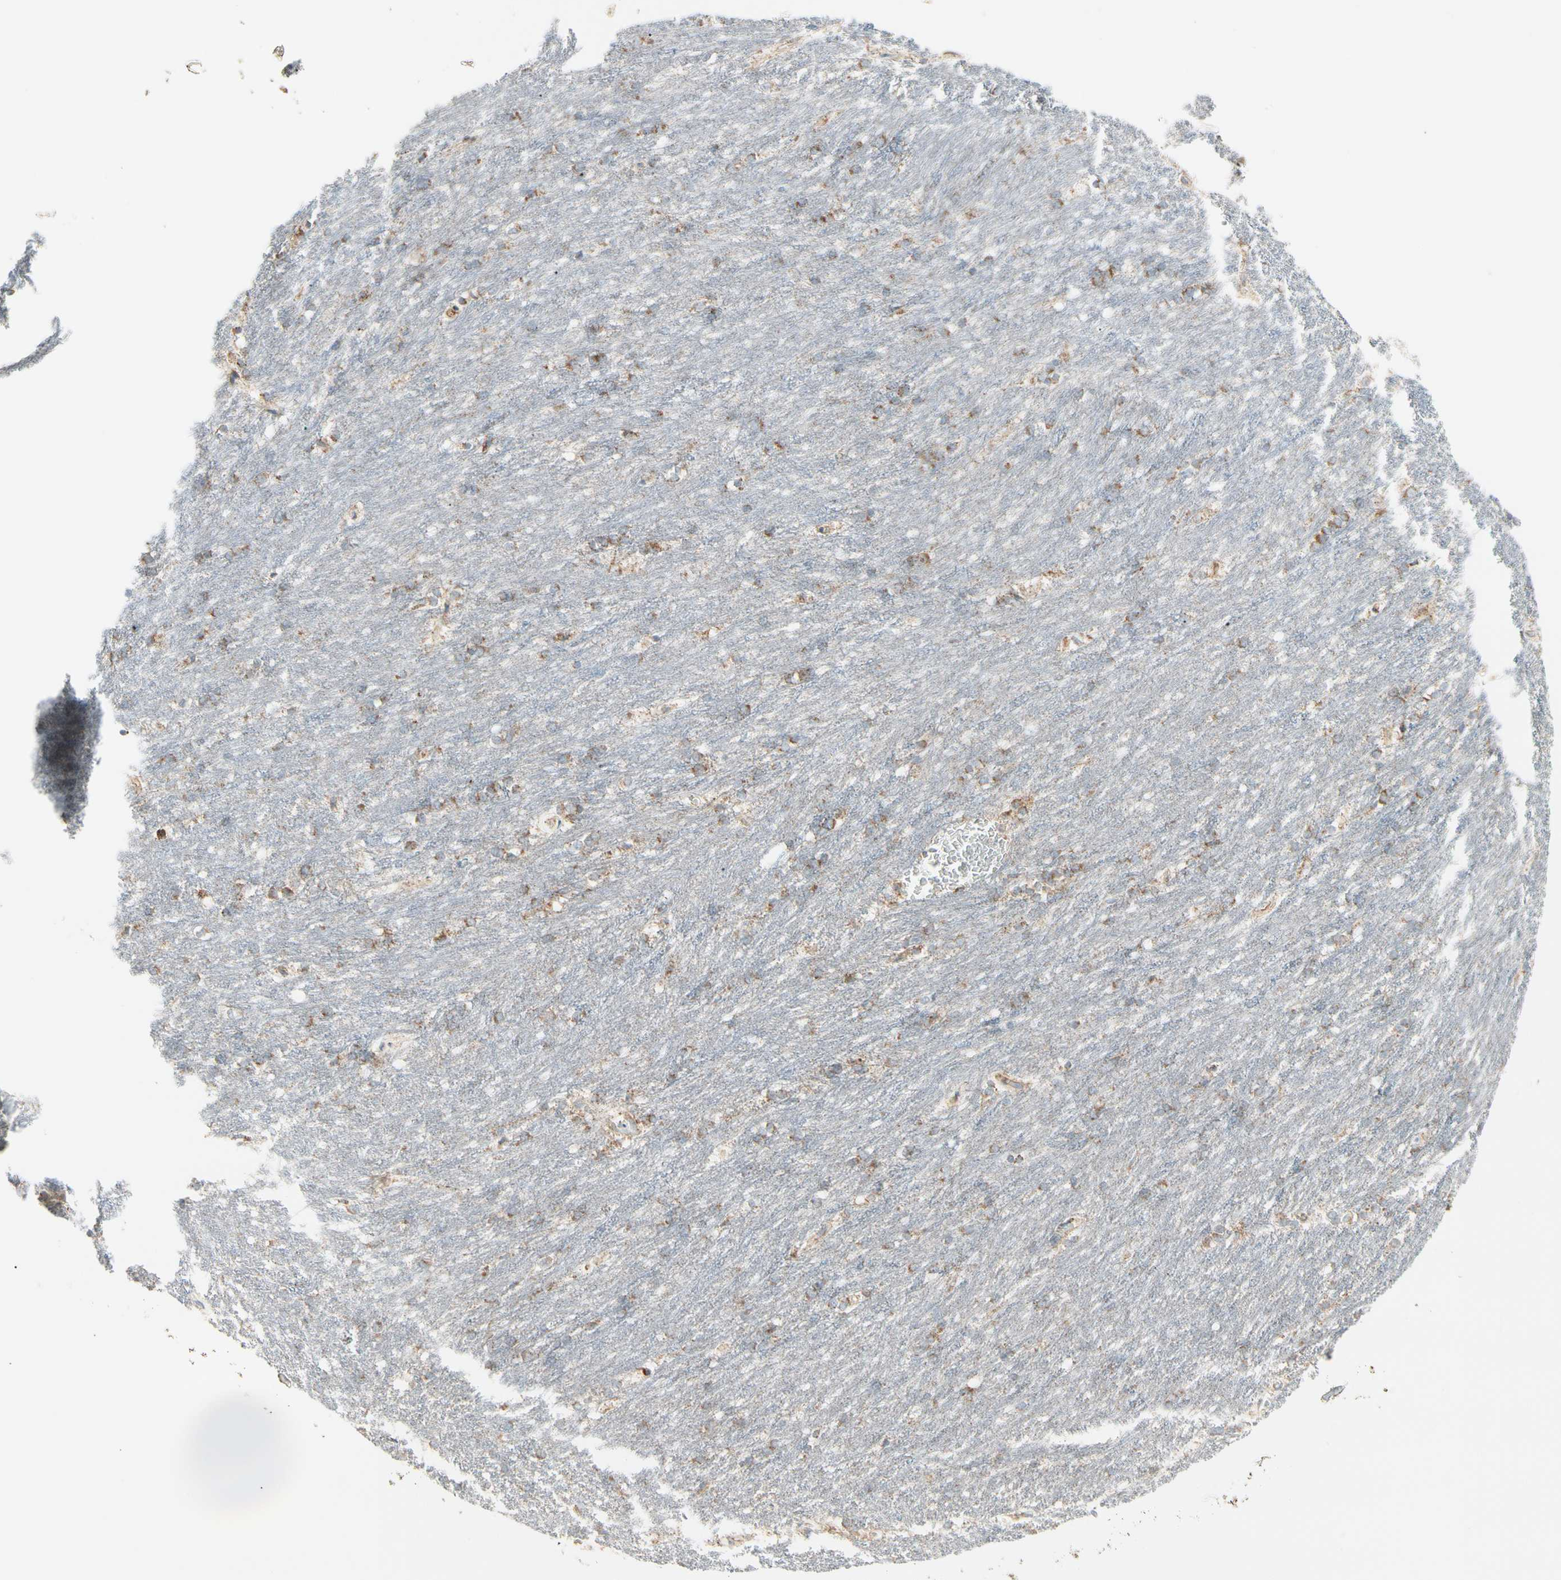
{"staining": {"intensity": "moderate", "quantity": "25%-75%", "location": "cytoplasmic/membranous"}, "tissue": "caudate", "cell_type": "Glial cells", "image_type": "normal", "snomed": [{"axis": "morphology", "description": "Normal tissue, NOS"}, {"axis": "topography", "description": "Lateral ventricle wall"}], "caption": "About 25%-75% of glial cells in benign caudate reveal moderate cytoplasmic/membranous protein staining as visualized by brown immunohistochemical staining.", "gene": "TBC1D10A", "patient": {"sex": "female", "age": 19}}